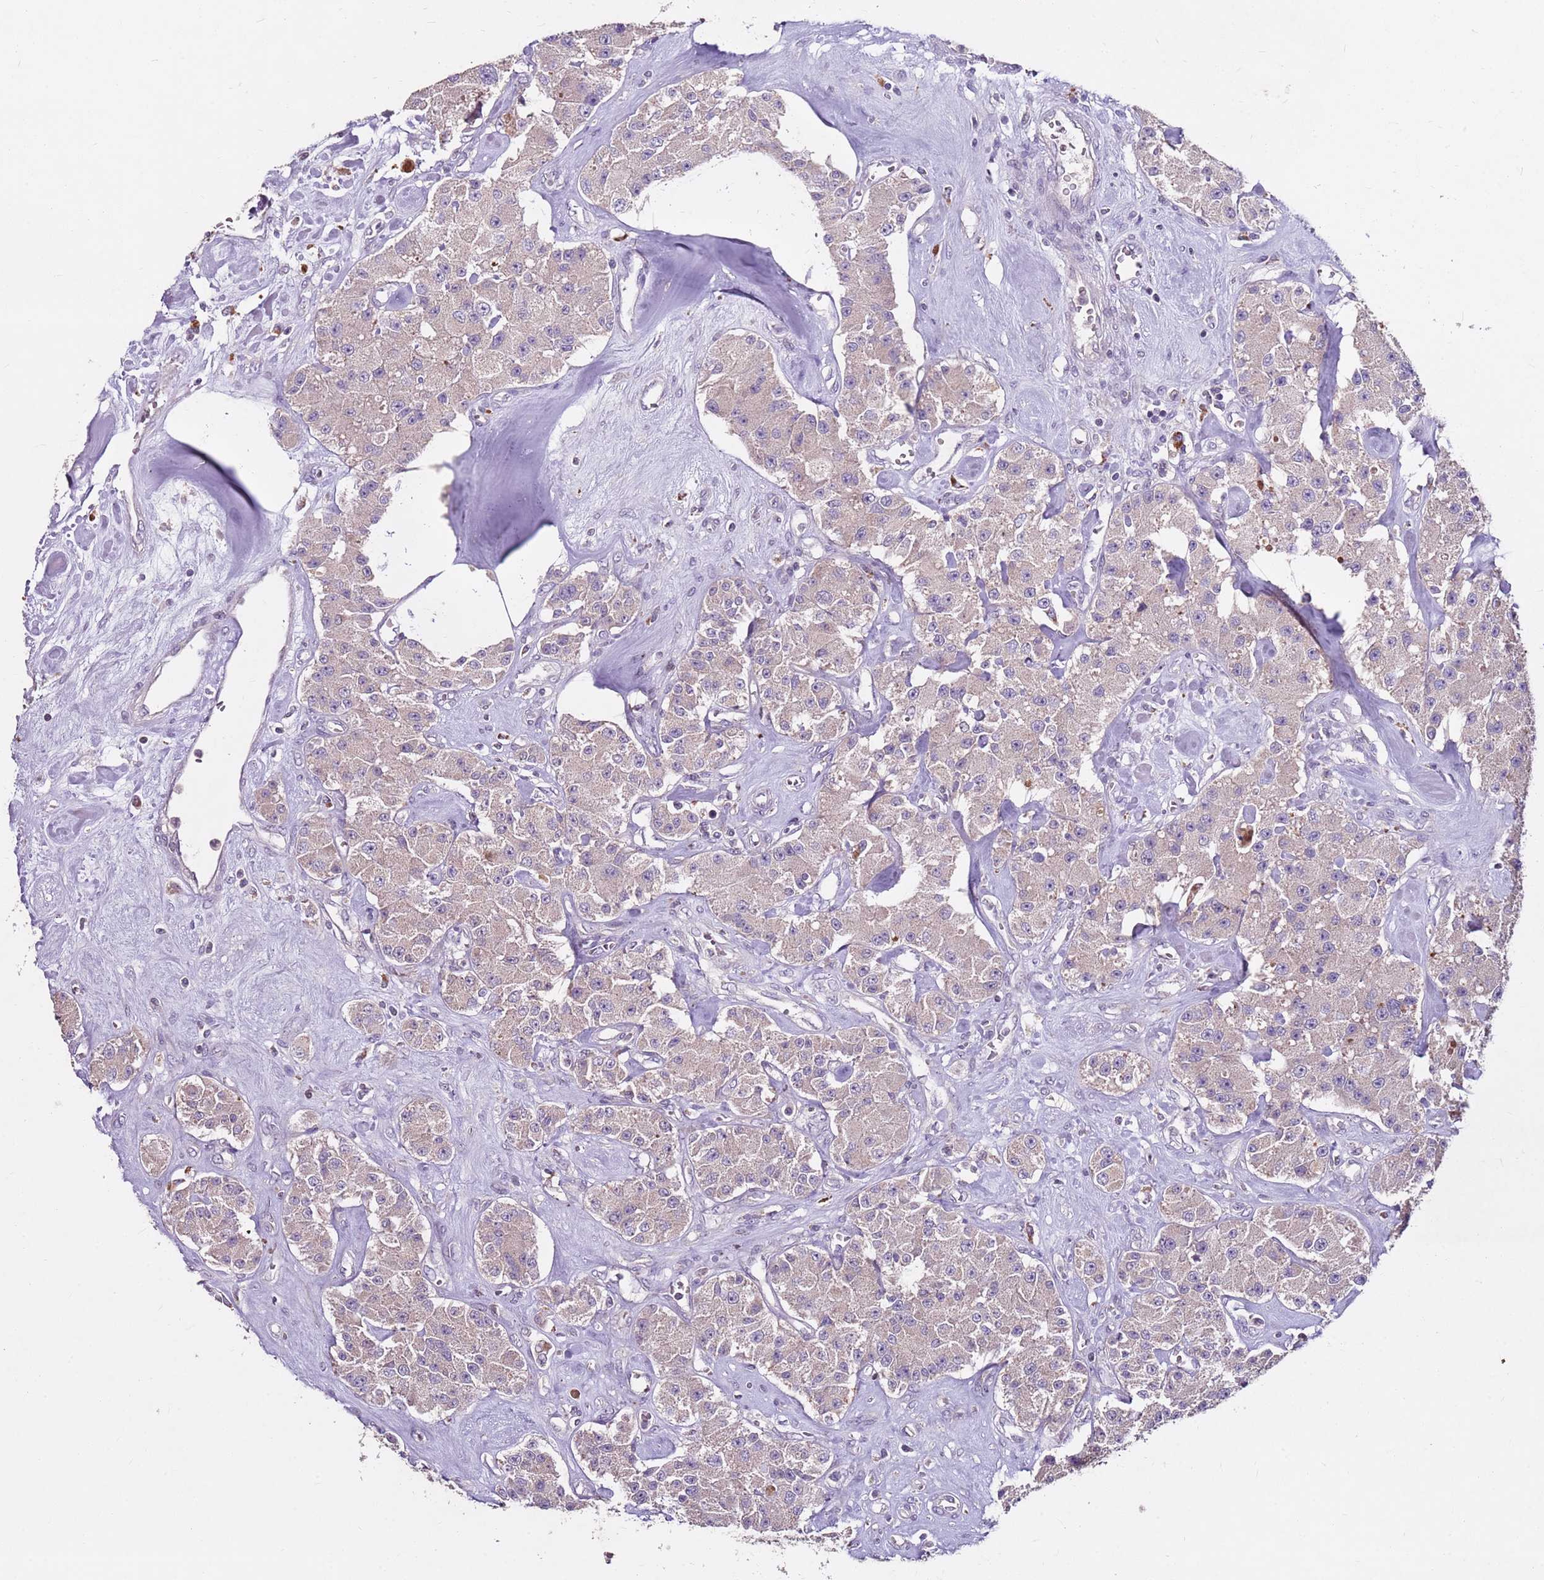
{"staining": {"intensity": "weak", "quantity": "25%-75%", "location": "cytoplasmic/membranous"}, "tissue": "carcinoid", "cell_type": "Tumor cells", "image_type": "cancer", "snomed": [{"axis": "morphology", "description": "Carcinoid, malignant, NOS"}, {"axis": "topography", "description": "Pancreas"}], "caption": "Immunohistochemistry histopathology image of neoplastic tissue: malignant carcinoid stained using IHC shows low levels of weak protein expression localized specifically in the cytoplasmic/membranous of tumor cells, appearing as a cytoplasmic/membranous brown color.", "gene": "NRDE2", "patient": {"sex": "male", "age": 41}}